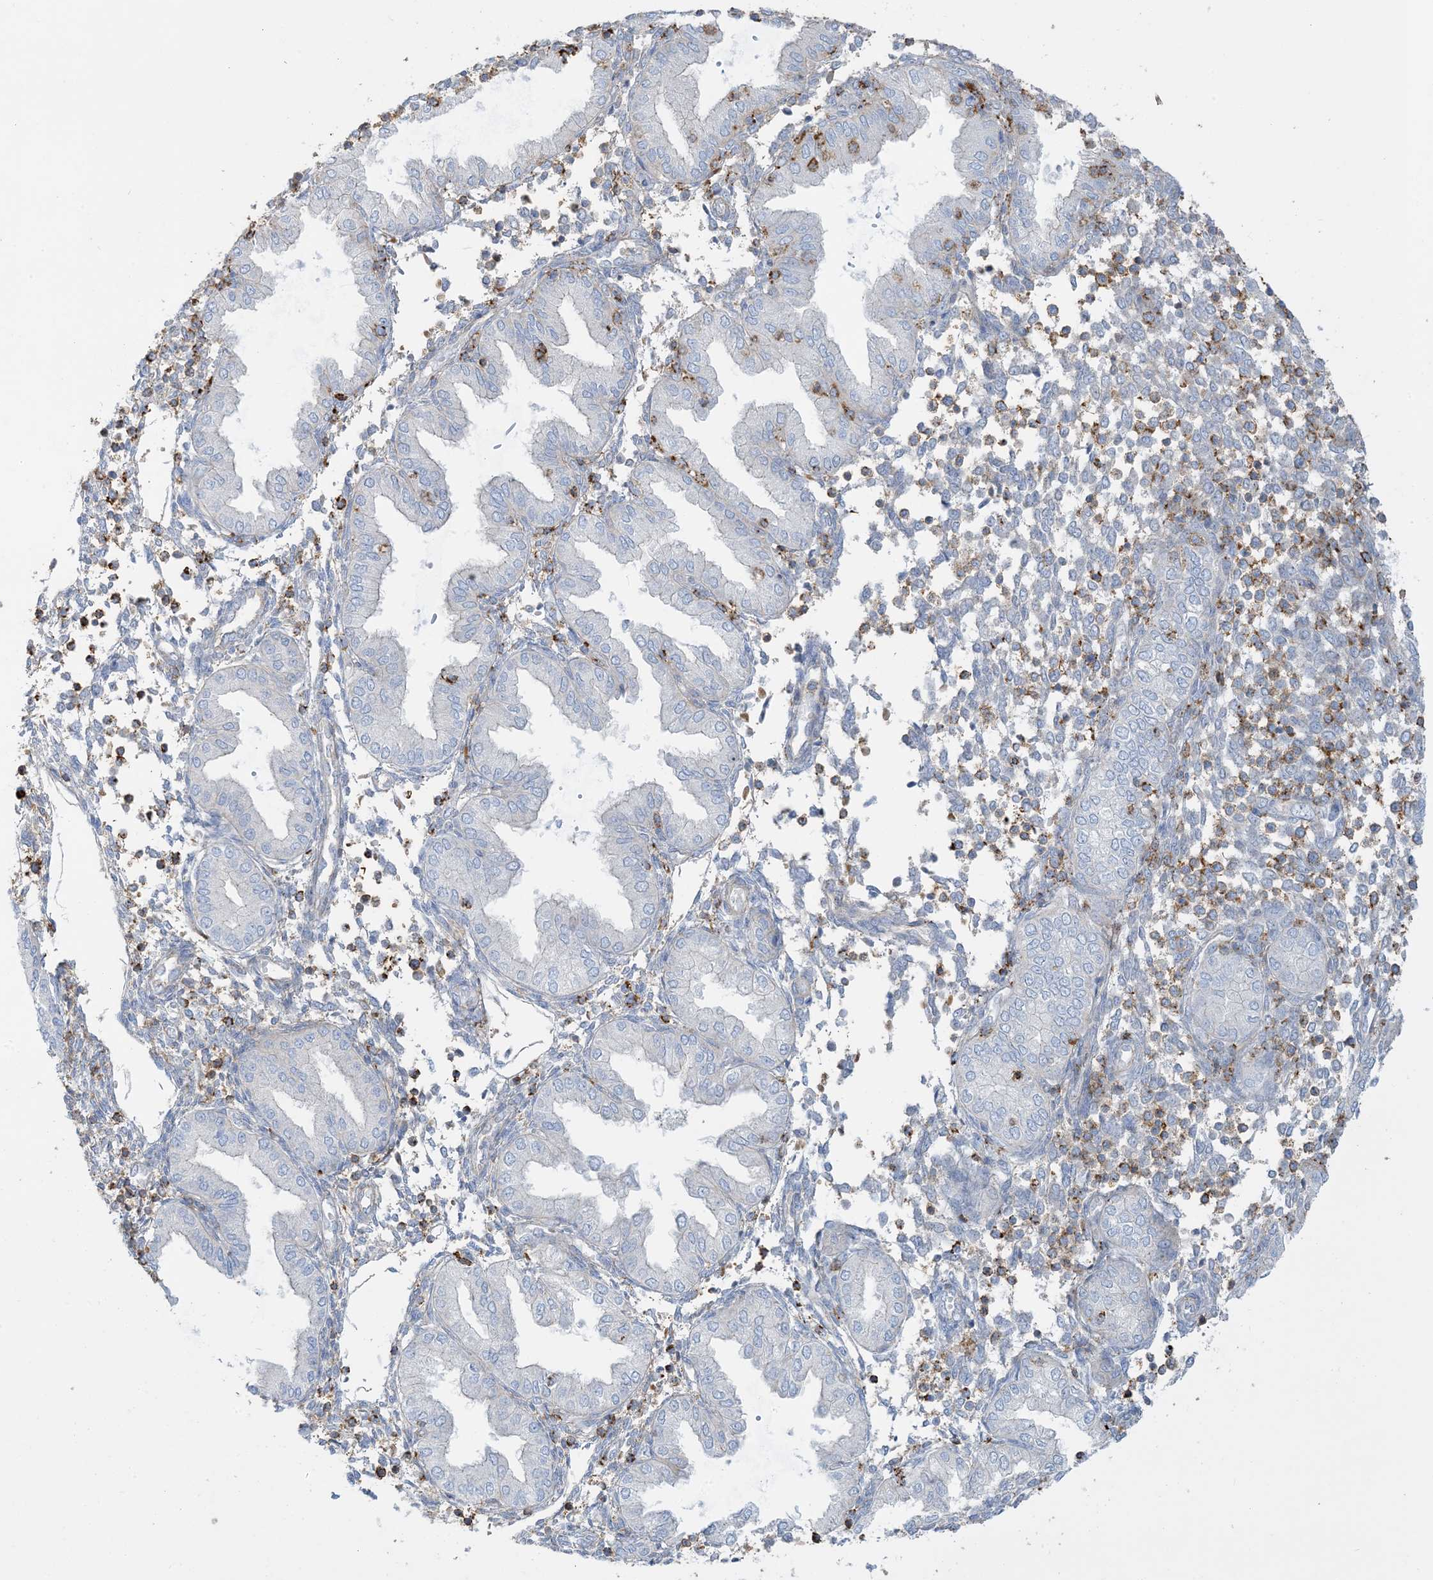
{"staining": {"intensity": "moderate", "quantity": "<25%", "location": "cytoplasmic/membranous"}, "tissue": "endometrium", "cell_type": "Cells in endometrial stroma", "image_type": "normal", "snomed": [{"axis": "morphology", "description": "Normal tissue, NOS"}, {"axis": "topography", "description": "Endometrium"}], "caption": "Benign endometrium exhibits moderate cytoplasmic/membranous staining in about <25% of cells in endometrial stroma.", "gene": "GTF3C2", "patient": {"sex": "female", "age": 53}}